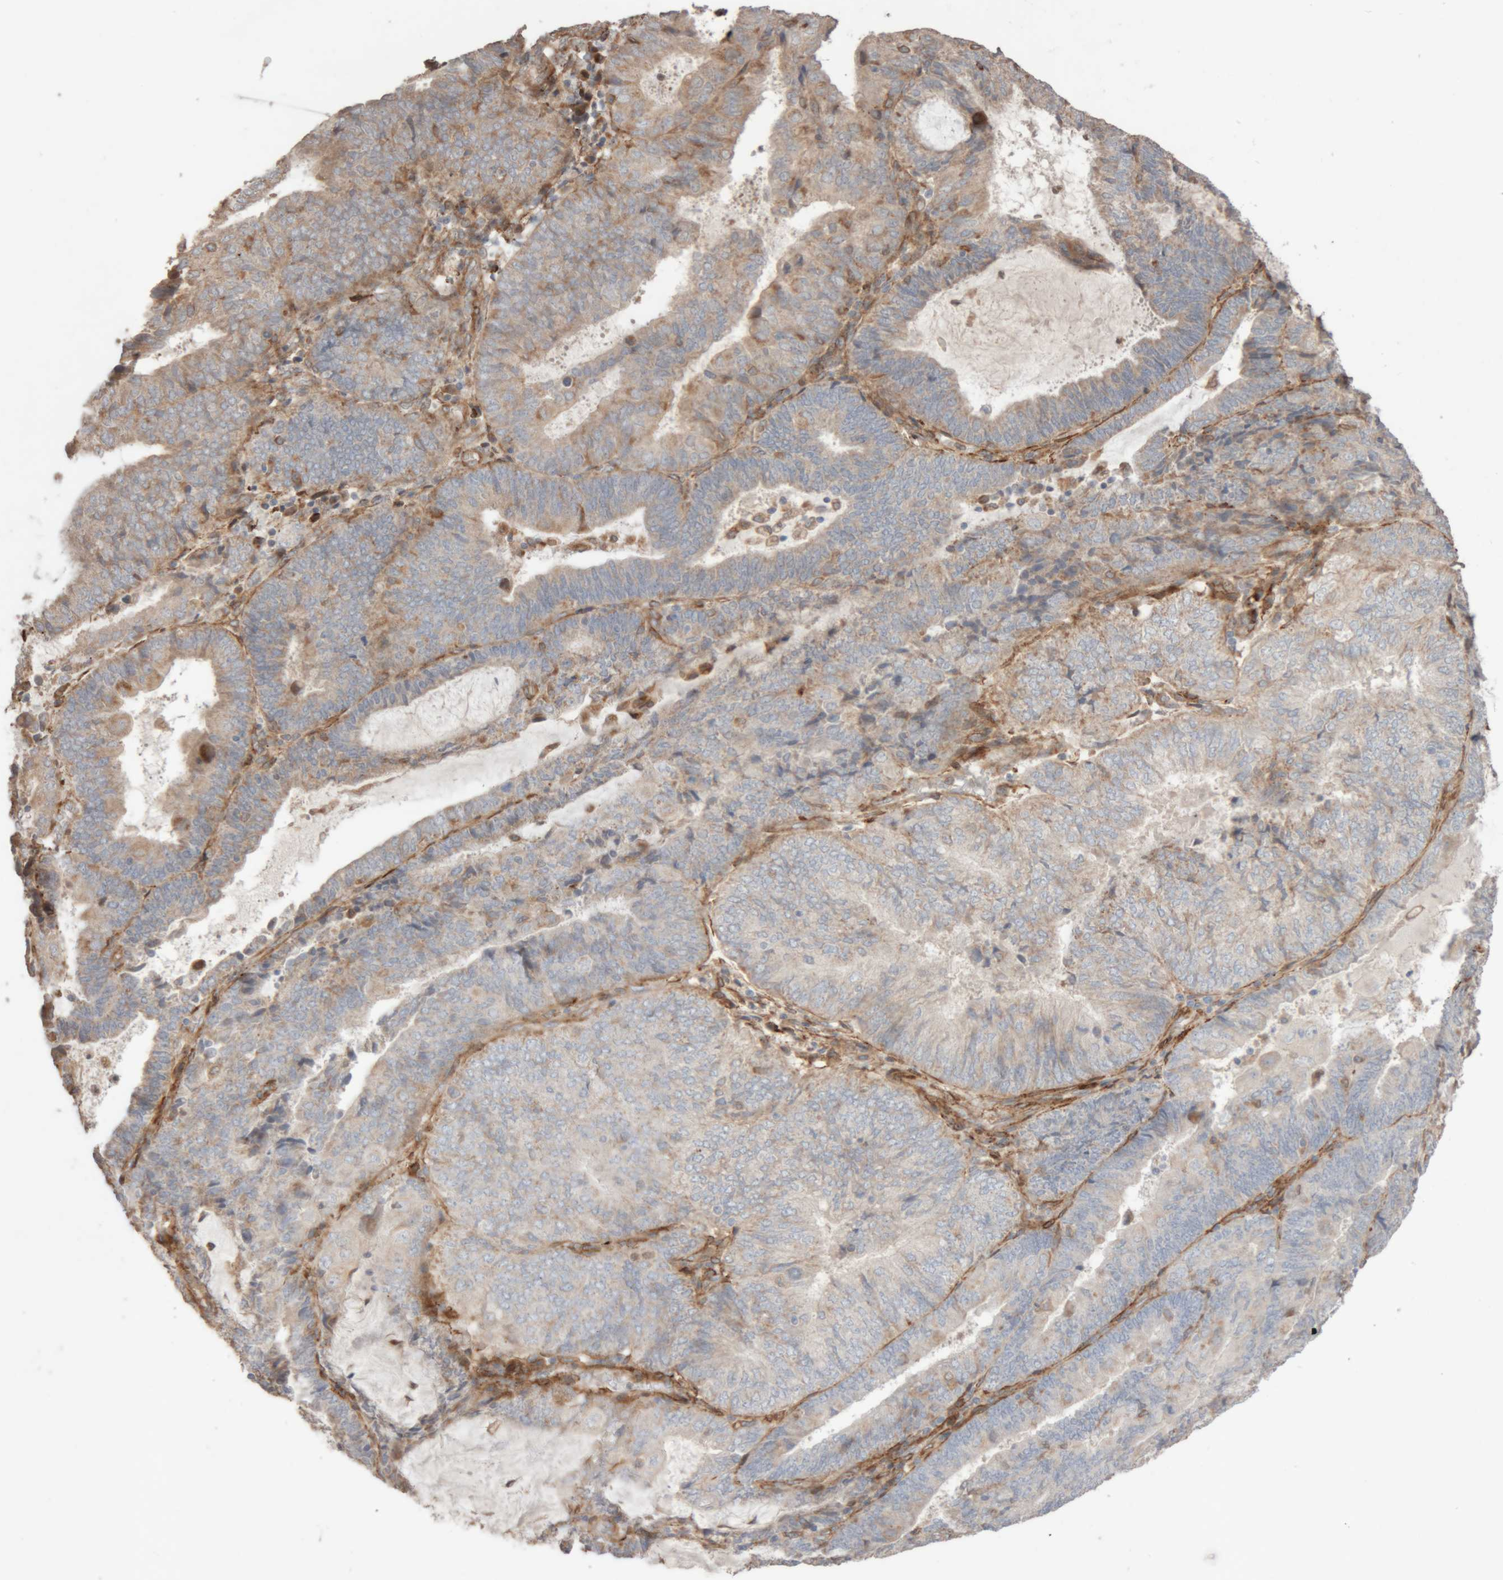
{"staining": {"intensity": "weak", "quantity": "<25%", "location": "cytoplasmic/membranous"}, "tissue": "endometrial cancer", "cell_type": "Tumor cells", "image_type": "cancer", "snomed": [{"axis": "morphology", "description": "Adenocarcinoma, NOS"}, {"axis": "topography", "description": "Endometrium"}], "caption": "A high-resolution micrograph shows immunohistochemistry staining of endometrial adenocarcinoma, which displays no significant expression in tumor cells.", "gene": "RAB32", "patient": {"sex": "female", "age": 81}}